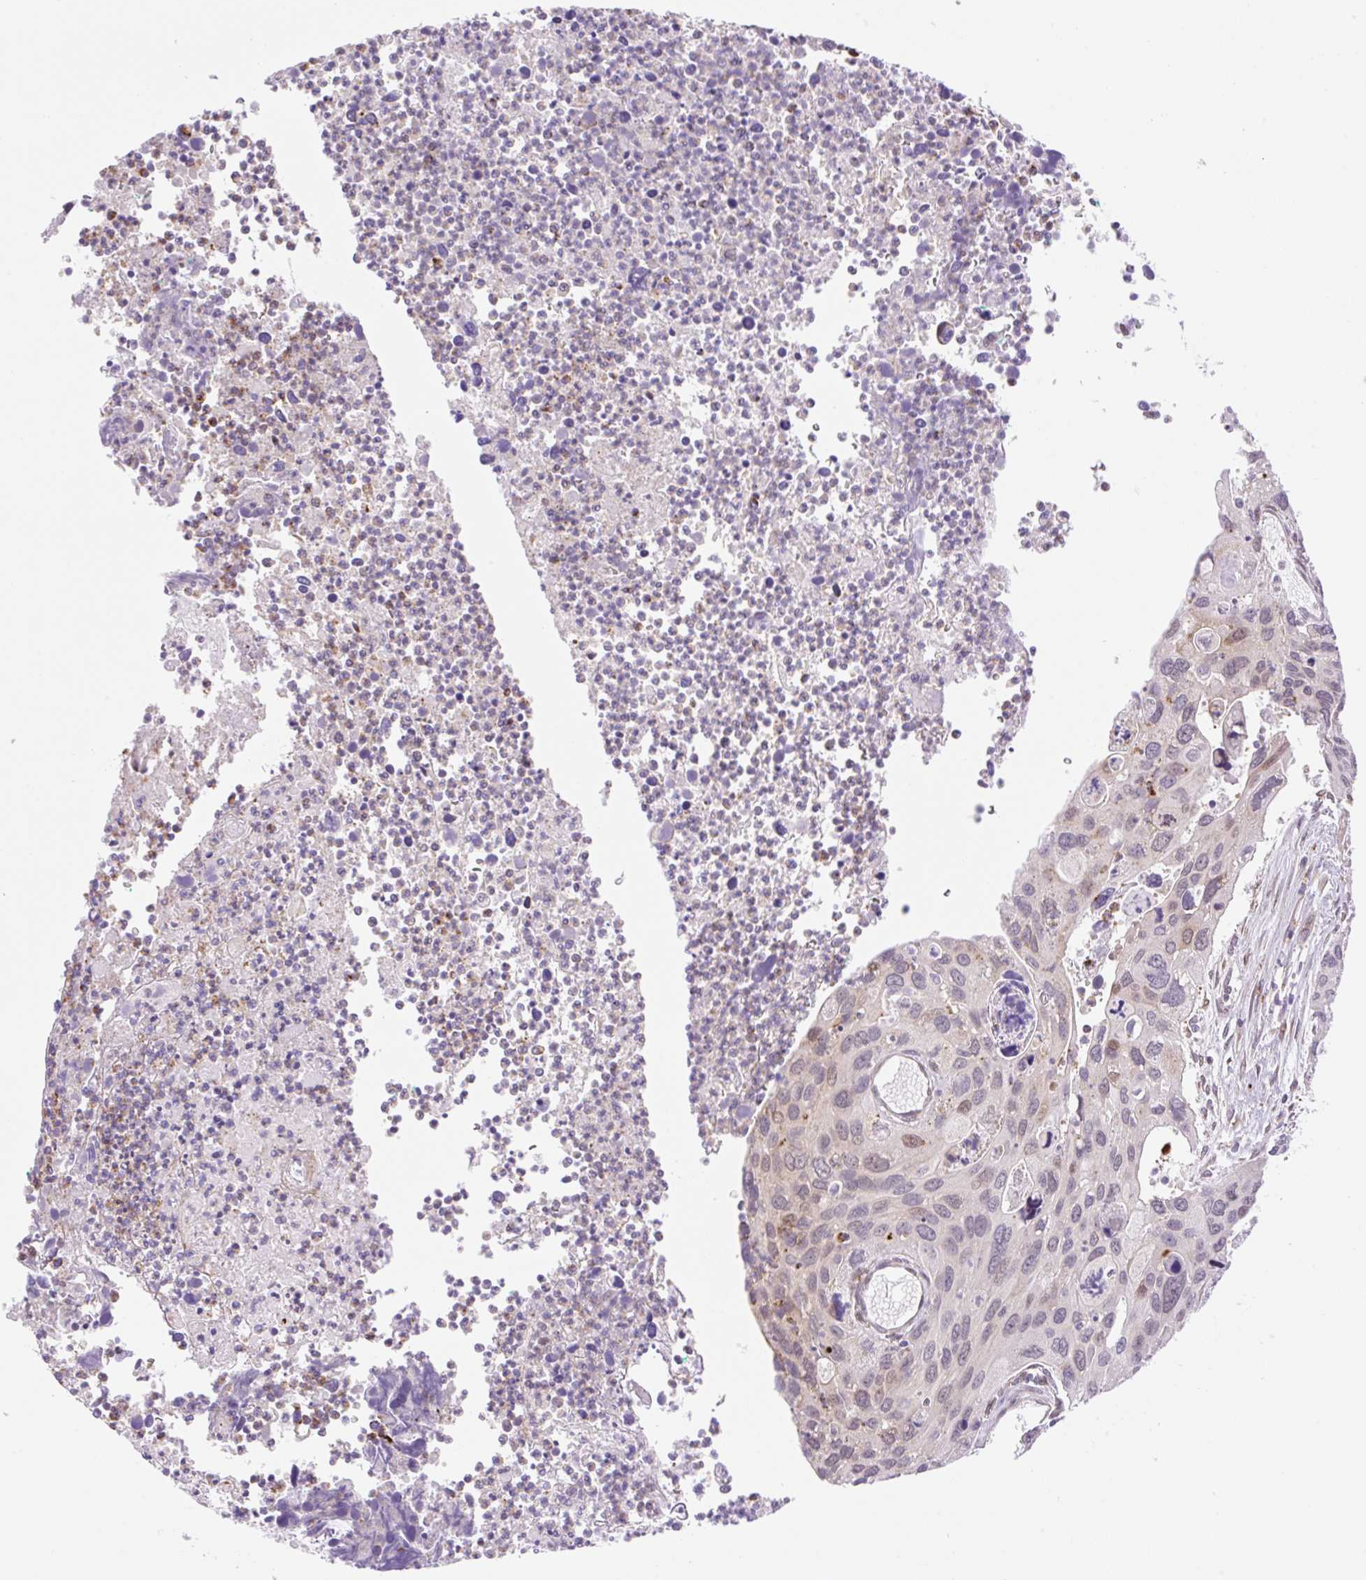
{"staining": {"intensity": "weak", "quantity": "<25%", "location": "cytoplasmic/membranous,nuclear"}, "tissue": "cervical cancer", "cell_type": "Tumor cells", "image_type": "cancer", "snomed": [{"axis": "morphology", "description": "Squamous cell carcinoma, NOS"}, {"axis": "topography", "description": "Cervix"}], "caption": "This is an immunohistochemistry (IHC) photomicrograph of human cervical cancer. There is no expression in tumor cells.", "gene": "ZFP41", "patient": {"sex": "female", "age": 55}}